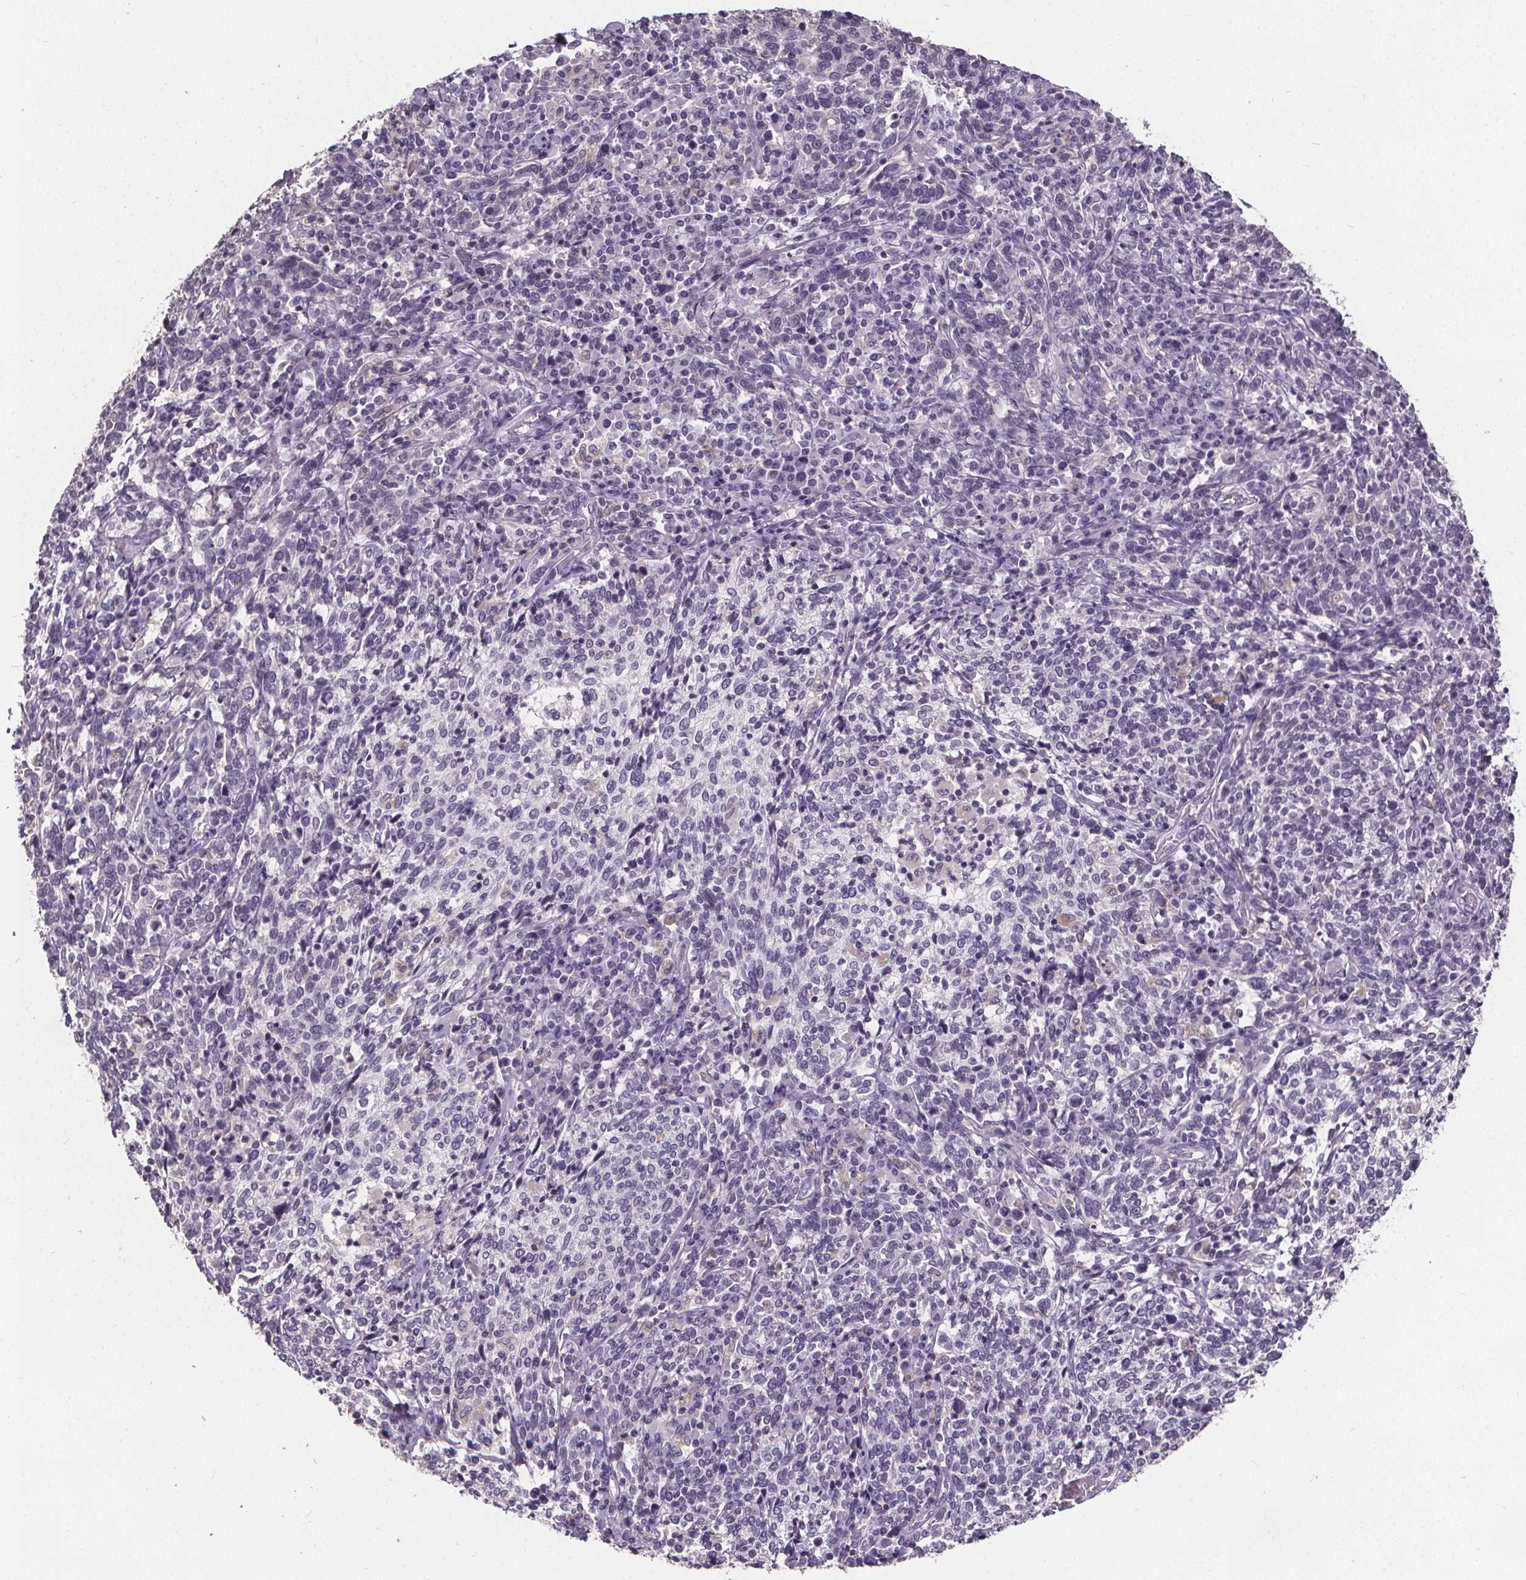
{"staining": {"intensity": "negative", "quantity": "none", "location": "none"}, "tissue": "cervical cancer", "cell_type": "Tumor cells", "image_type": "cancer", "snomed": [{"axis": "morphology", "description": "Squamous cell carcinoma, NOS"}, {"axis": "topography", "description": "Cervix"}], "caption": "There is no significant positivity in tumor cells of squamous cell carcinoma (cervical).", "gene": "ATP6V1D", "patient": {"sex": "female", "age": 46}}